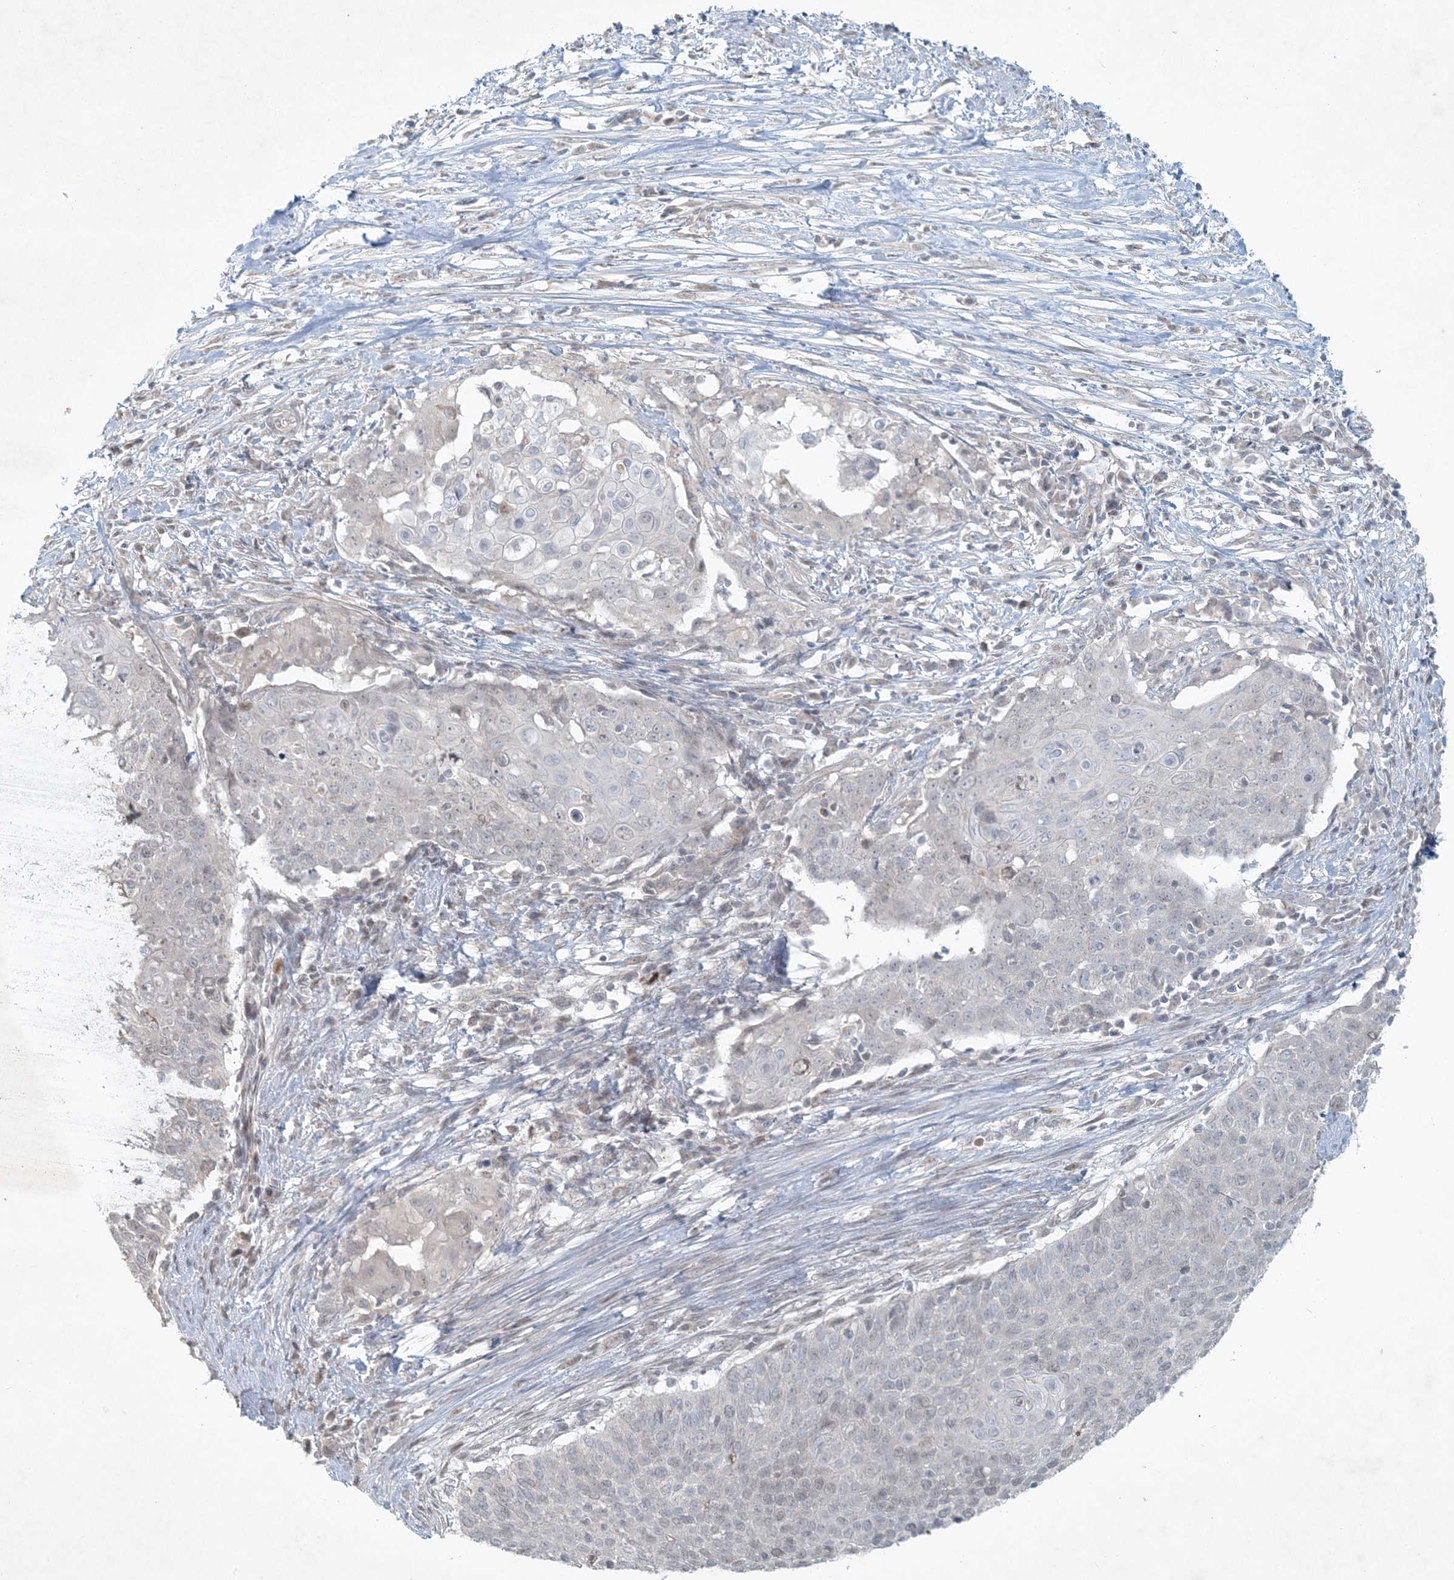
{"staining": {"intensity": "negative", "quantity": "none", "location": "none"}, "tissue": "cervical cancer", "cell_type": "Tumor cells", "image_type": "cancer", "snomed": [{"axis": "morphology", "description": "Squamous cell carcinoma, NOS"}, {"axis": "topography", "description": "Cervix"}], "caption": "A histopathology image of squamous cell carcinoma (cervical) stained for a protein demonstrates no brown staining in tumor cells.", "gene": "BCORL1", "patient": {"sex": "female", "age": 39}}